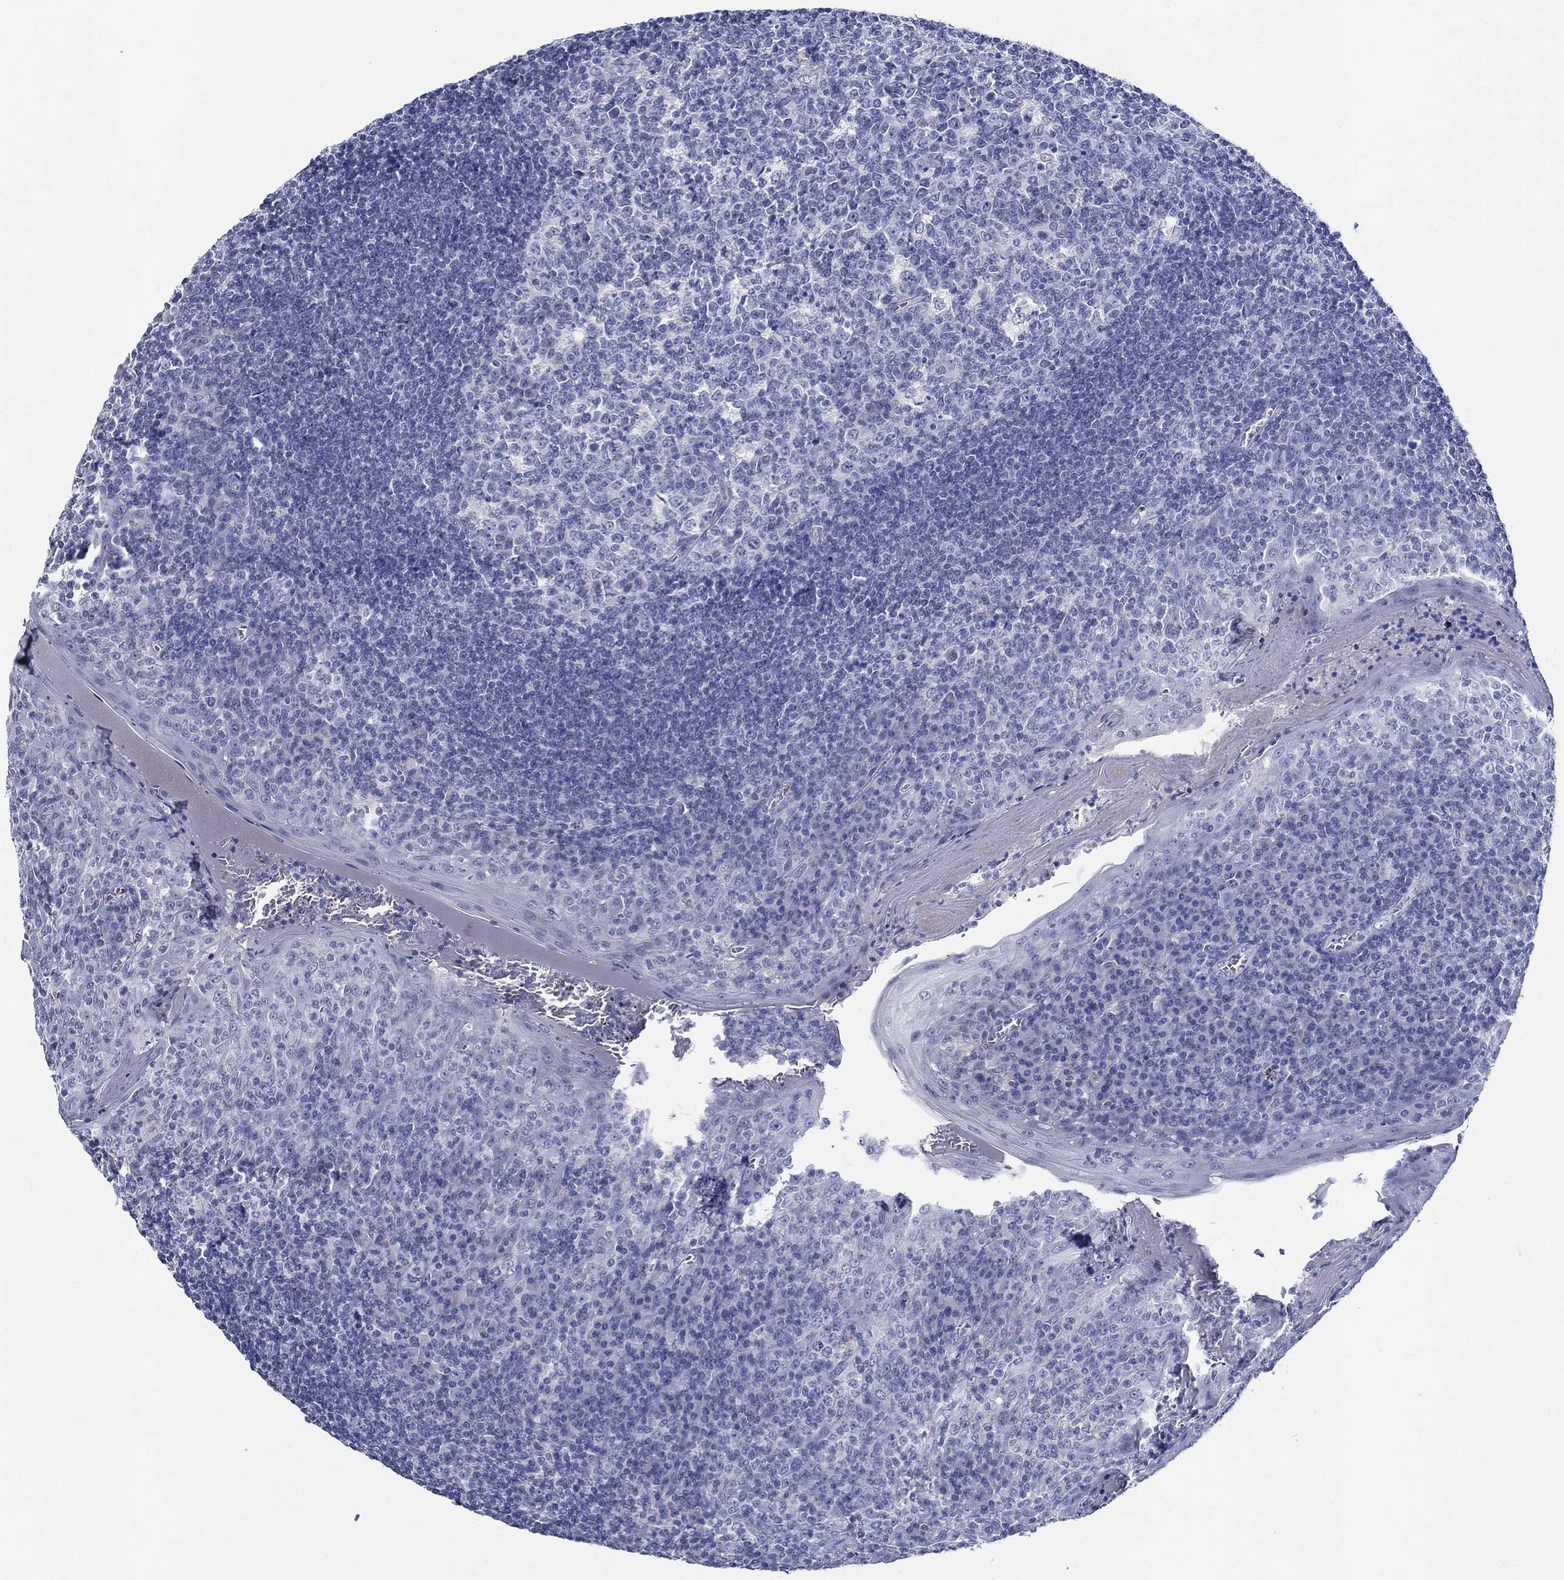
{"staining": {"intensity": "negative", "quantity": "none", "location": "none"}, "tissue": "tonsil", "cell_type": "Germinal center cells", "image_type": "normal", "snomed": [{"axis": "morphology", "description": "Normal tissue, NOS"}, {"axis": "topography", "description": "Tonsil"}], "caption": "DAB immunohistochemical staining of normal tonsil displays no significant expression in germinal center cells.", "gene": "CETN1", "patient": {"sex": "female", "age": 13}}